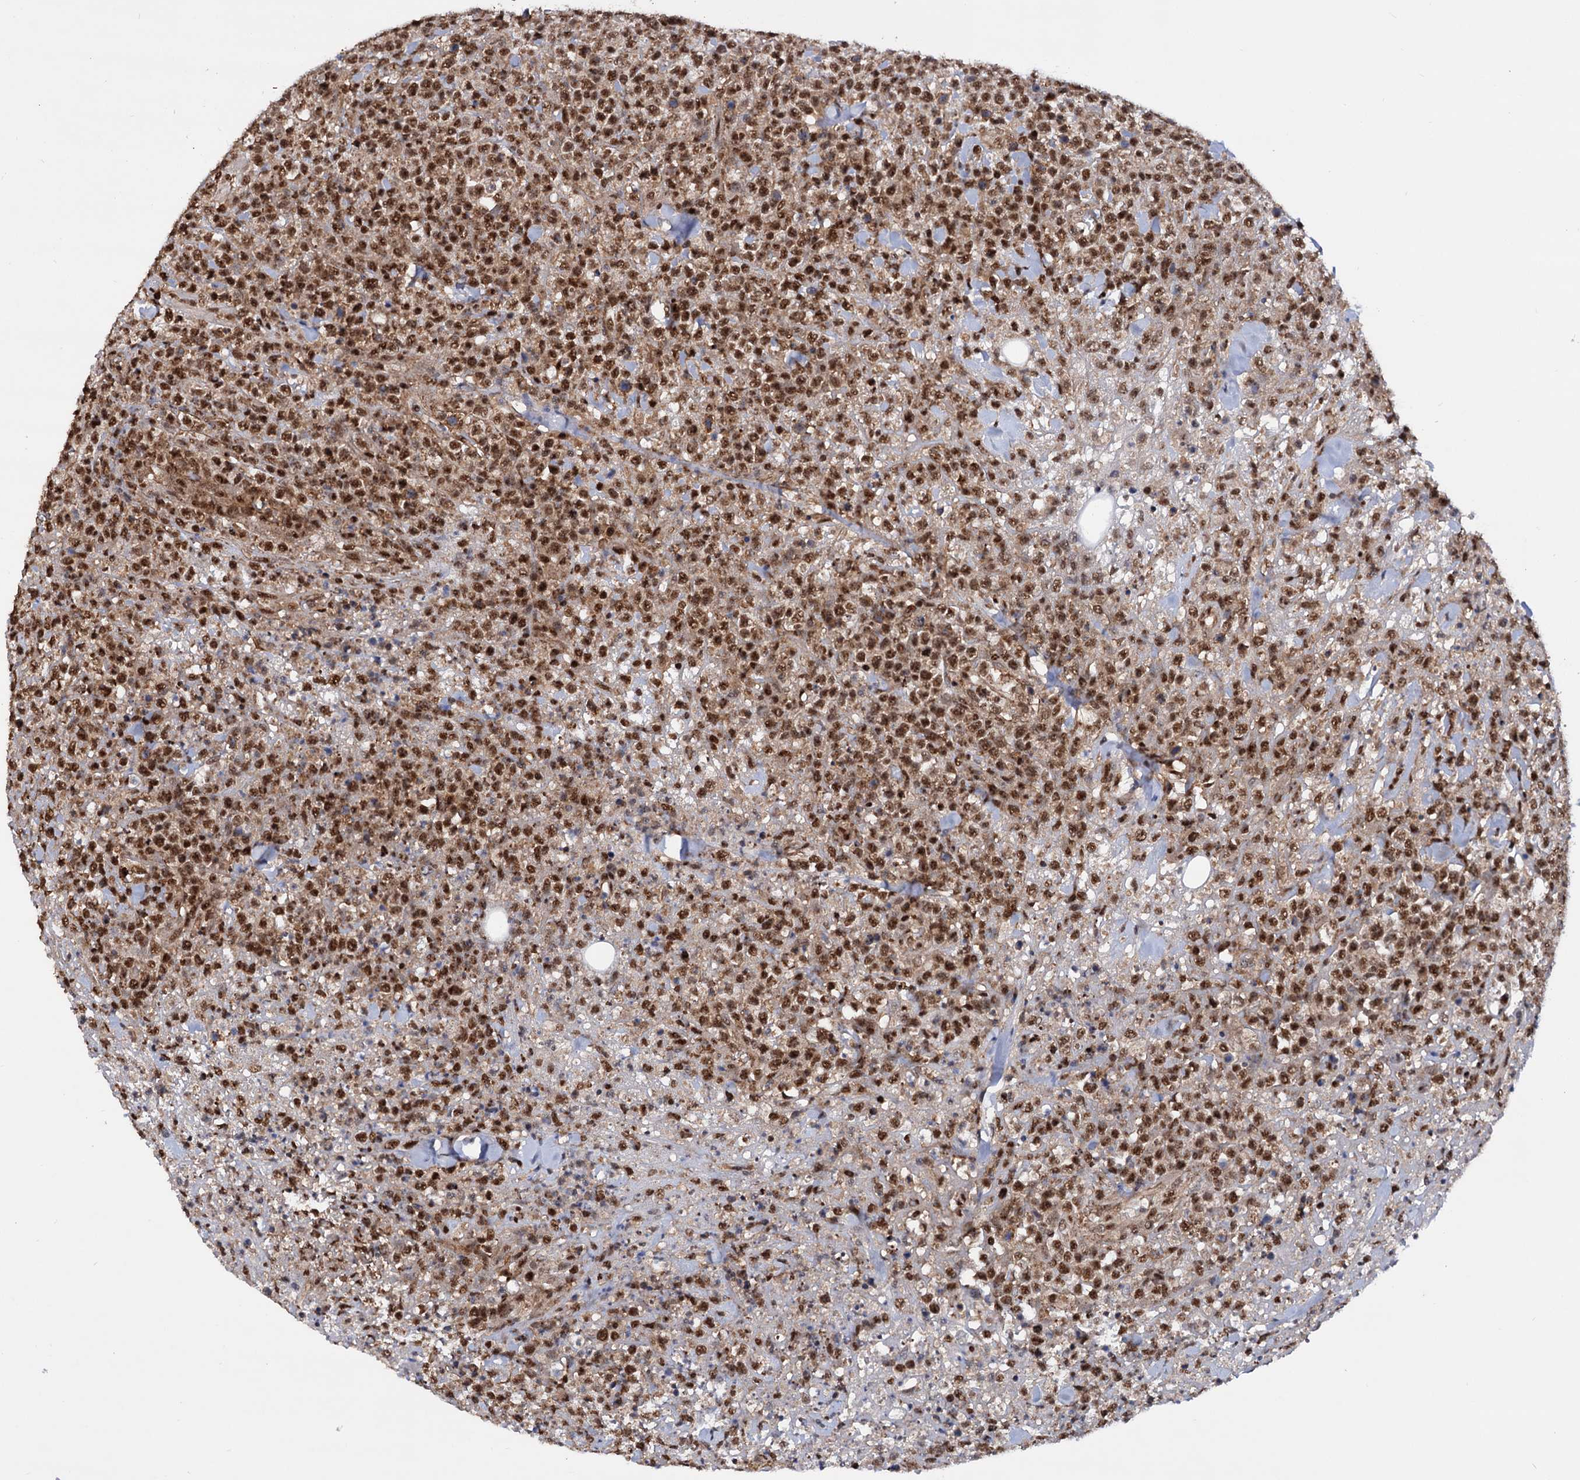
{"staining": {"intensity": "strong", "quantity": ">75%", "location": "nuclear"}, "tissue": "lymphoma", "cell_type": "Tumor cells", "image_type": "cancer", "snomed": [{"axis": "morphology", "description": "Malignant lymphoma, non-Hodgkin's type, High grade"}, {"axis": "topography", "description": "Colon"}], "caption": "Immunohistochemistry (IHC) micrograph of neoplastic tissue: human lymphoma stained using immunohistochemistry shows high levels of strong protein expression localized specifically in the nuclear of tumor cells, appearing as a nuclear brown color.", "gene": "TBC1D12", "patient": {"sex": "female", "age": 53}}